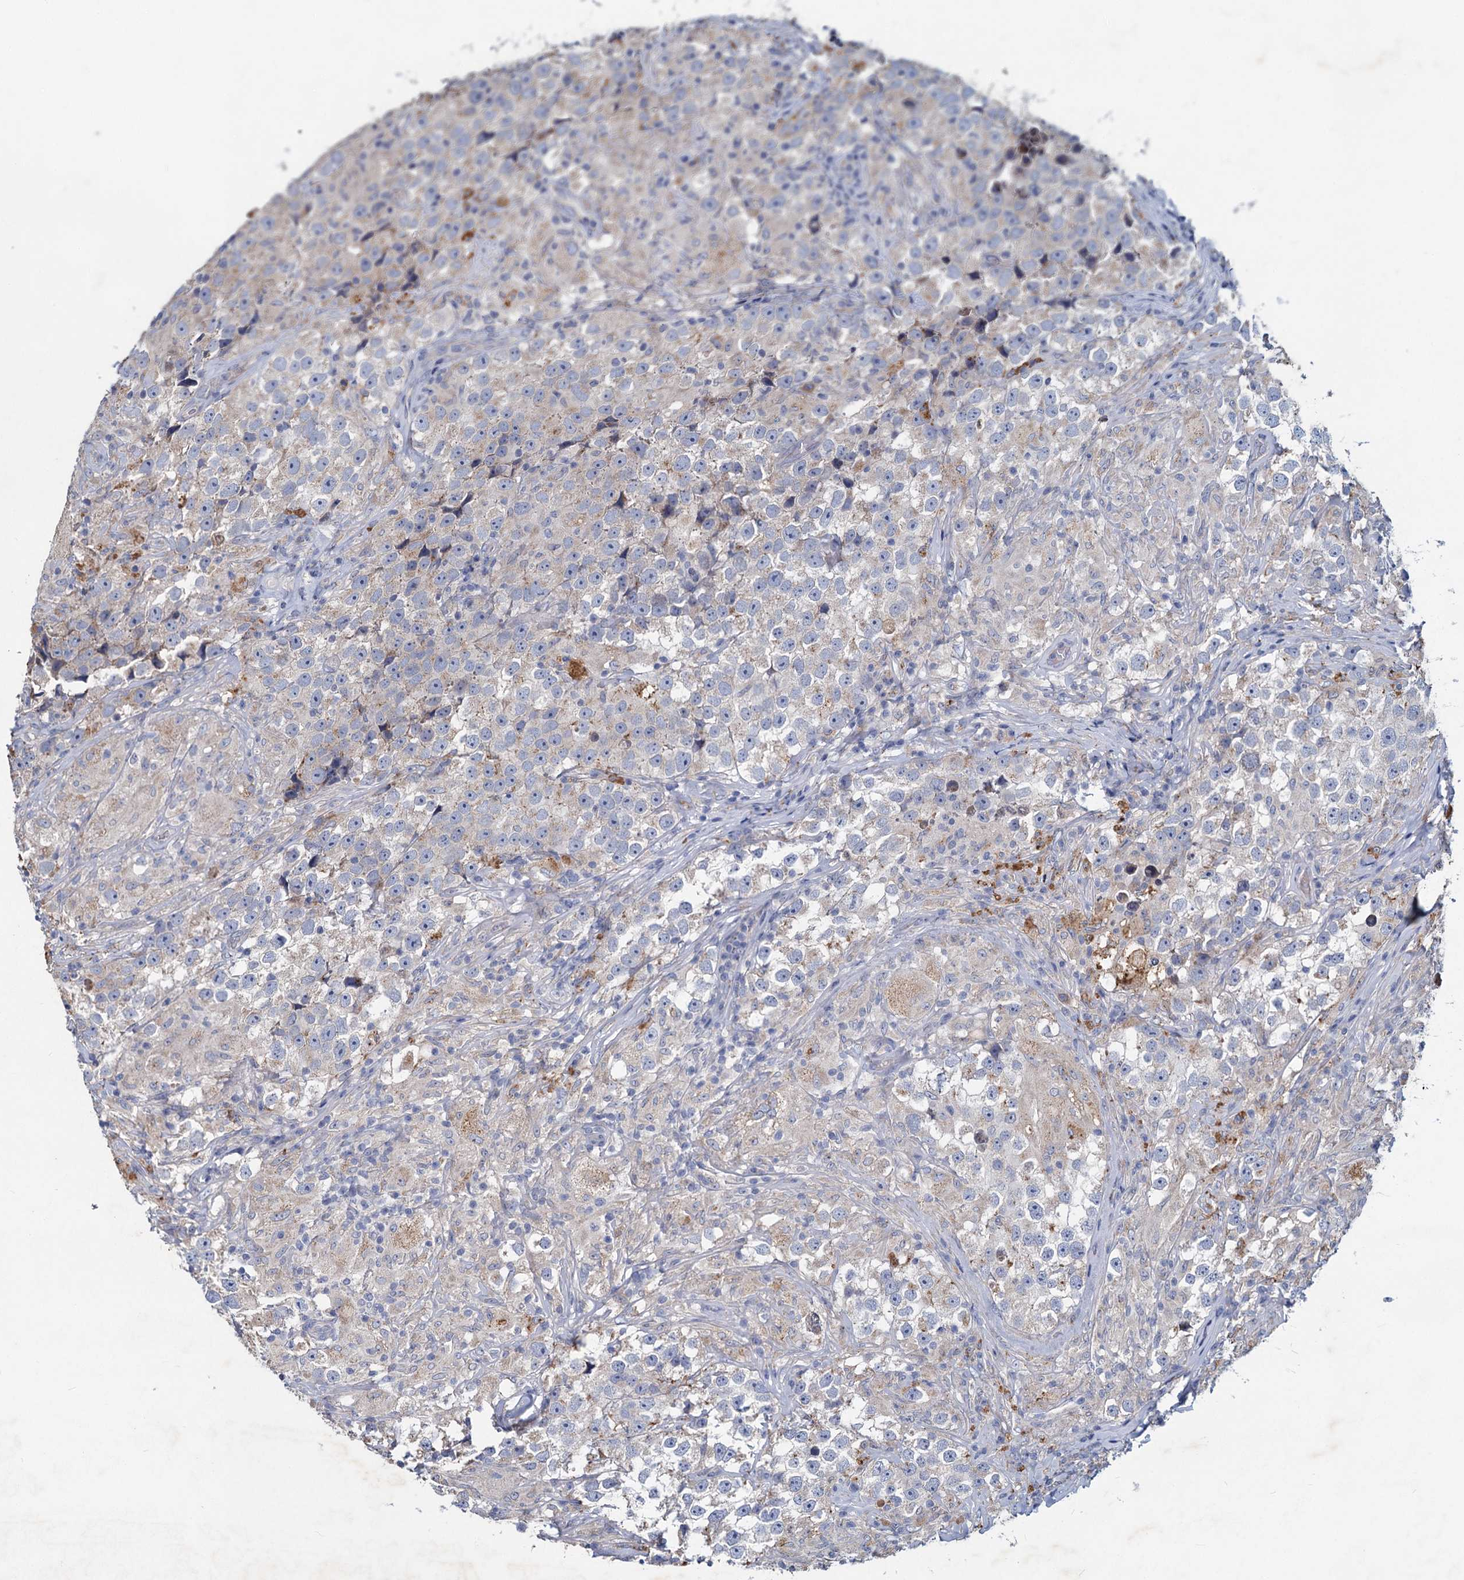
{"staining": {"intensity": "negative", "quantity": "none", "location": "none"}, "tissue": "testis cancer", "cell_type": "Tumor cells", "image_type": "cancer", "snomed": [{"axis": "morphology", "description": "Seminoma, NOS"}, {"axis": "topography", "description": "Testis"}], "caption": "High magnification brightfield microscopy of testis cancer stained with DAB (3,3'-diaminobenzidine) (brown) and counterstained with hematoxylin (blue): tumor cells show no significant positivity. (DAB (3,3'-diaminobenzidine) immunohistochemistry with hematoxylin counter stain).", "gene": "TMX2", "patient": {"sex": "male", "age": 46}}